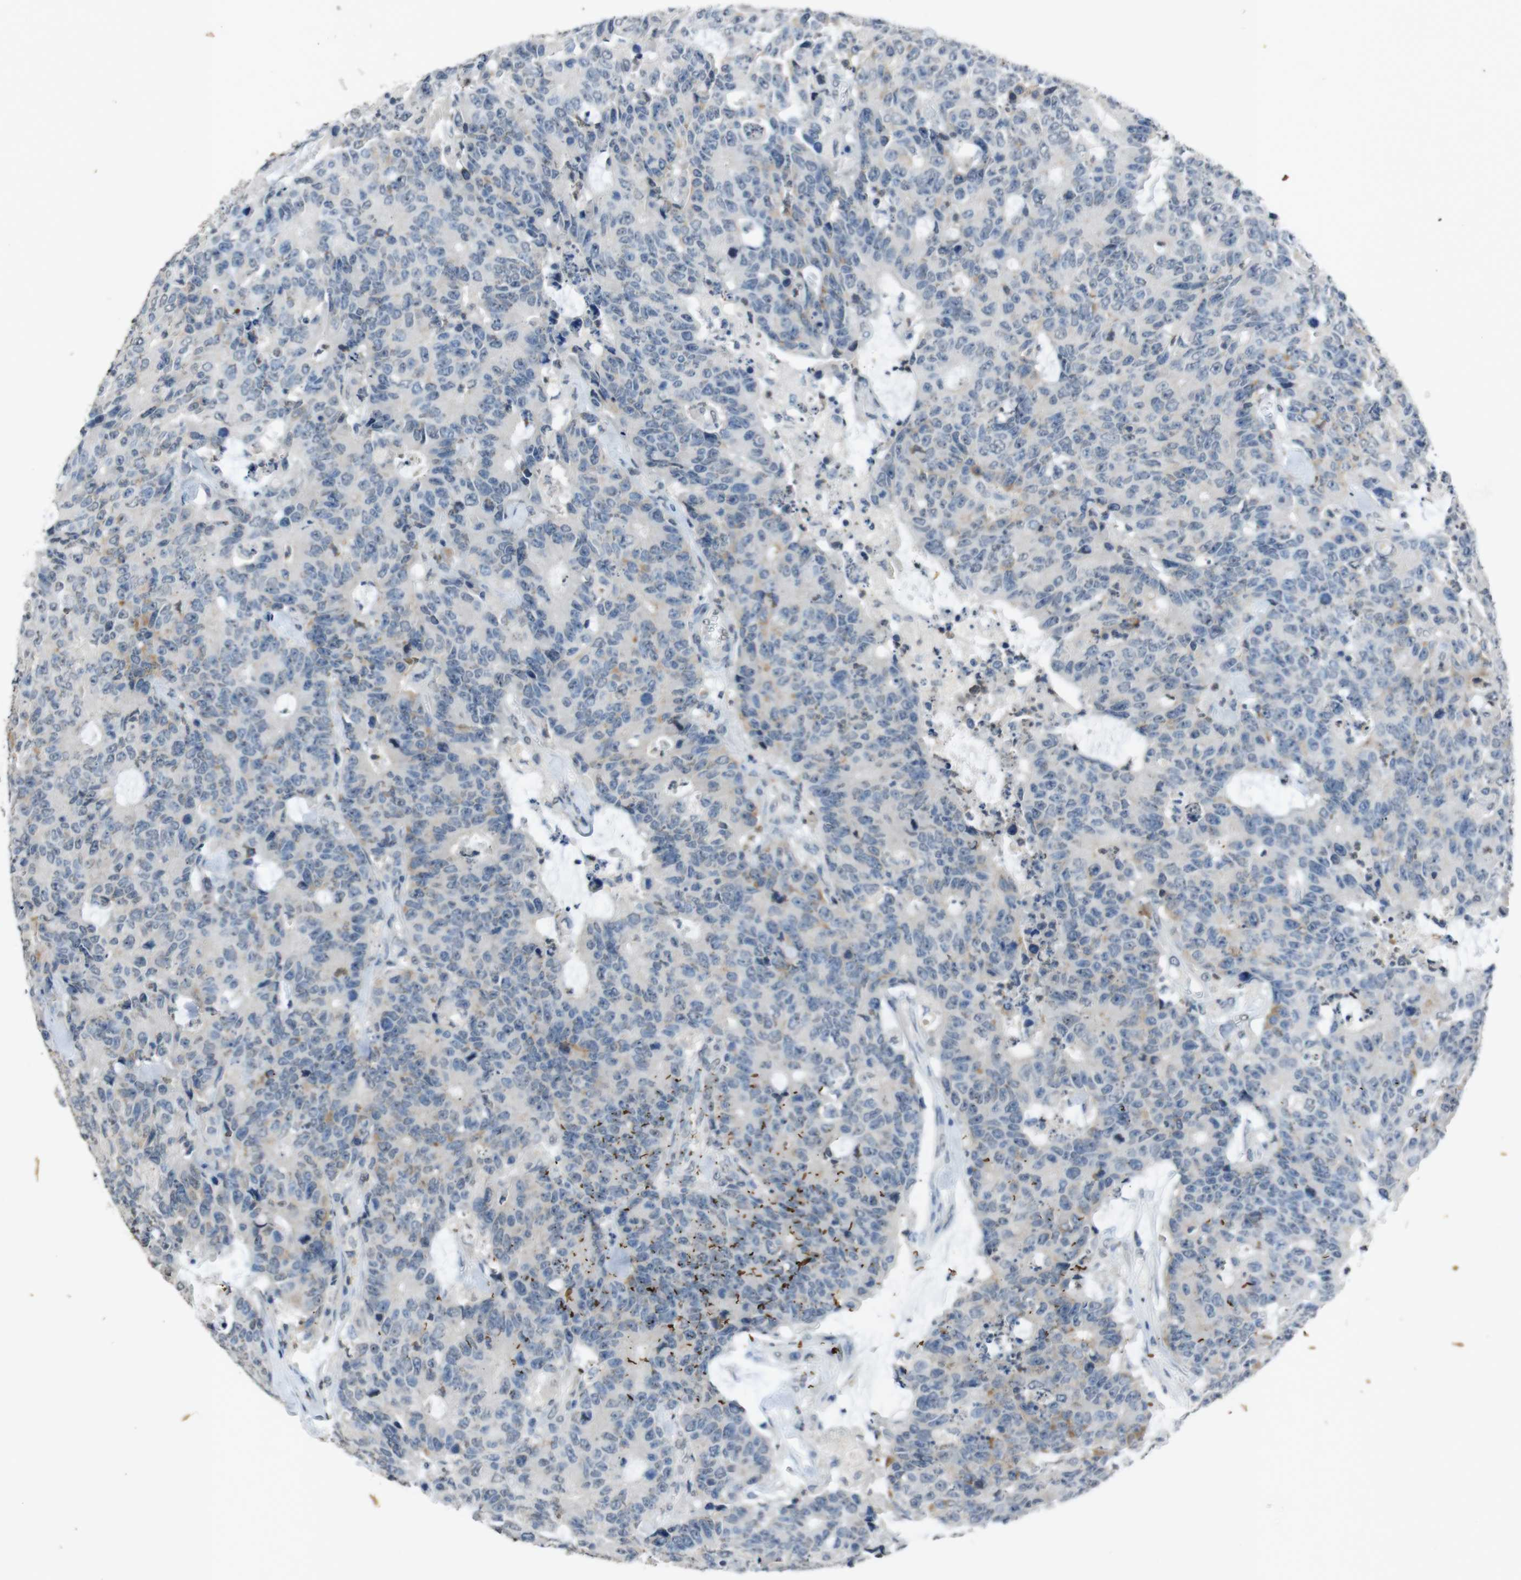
{"staining": {"intensity": "negative", "quantity": "none", "location": "none"}, "tissue": "colorectal cancer", "cell_type": "Tumor cells", "image_type": "cancer", "snomed": [{"axis": "morphology", "description": "Adenocarcinoma, NOS"}, {"axis": "topography", "description": "Colon"}], "caption": "Immunohistochemical staining of colorectal adenocarcinoma shows no significant positivity in tumor cells. The staining was performed using DAB to visualize the protein expression in brown, while the nuclei were stained in blue with hematoxylin (Magnification: 20x).", "gene": "STBD1", "patient": {"sex": "female", "age": 86}}